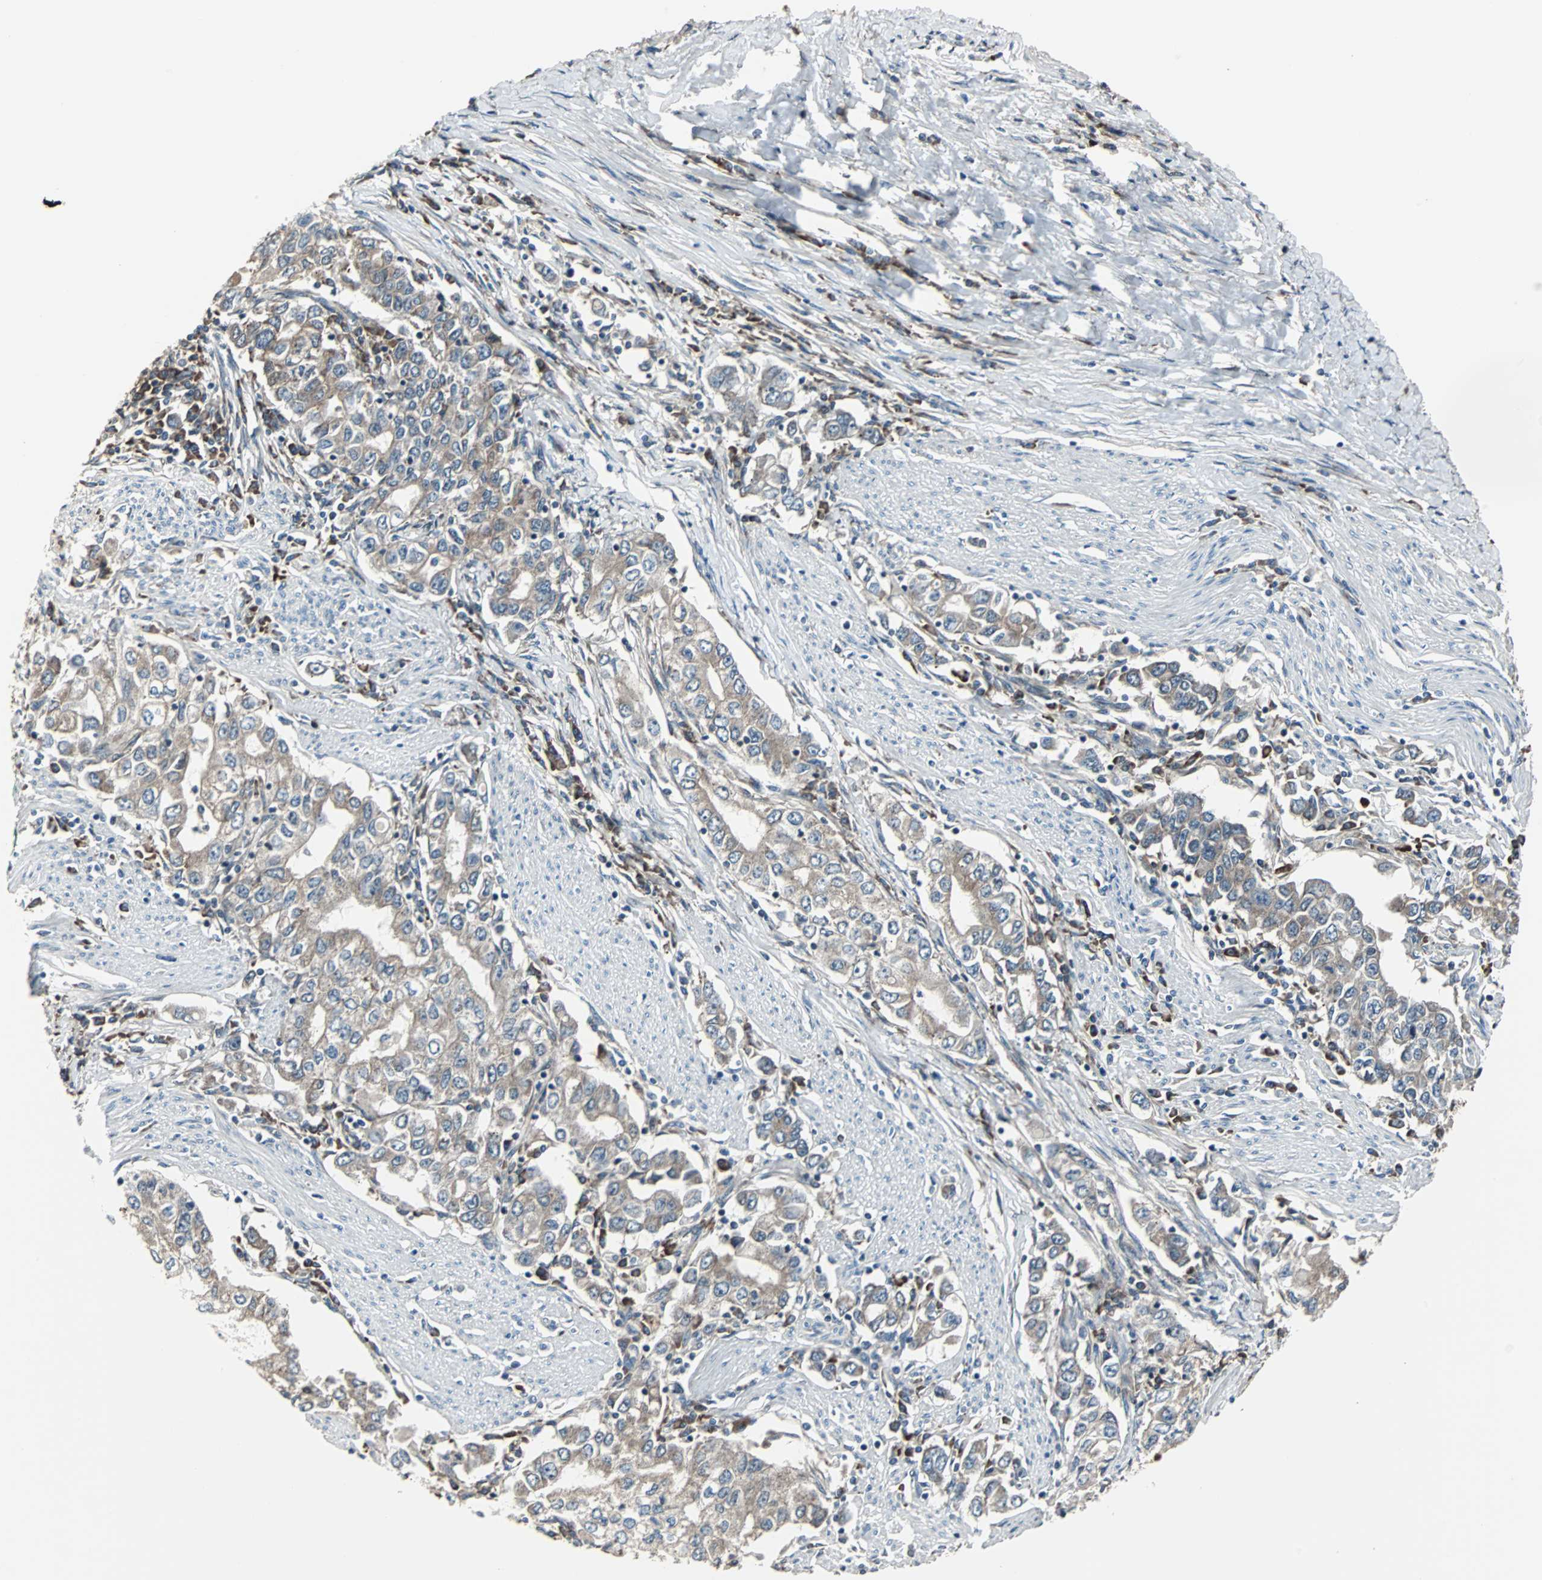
{"staining": {"intensity": "weak", "quantity": ">75%", "location": "cytoplasmic/membranous"}, "tissue": "stomach cancer", "cell_type": "Tumor cells", "image_type": "cancer", "snomed": [{"axis": "morphology", "description": "Adenocarcinoma, NOS"}, {"axis": "topography", "description": "Stomach, lower"}], "caption": "There is low levels of weak cytoplasmic/membranous positivity in tumor cells of stomach adenocarcinoma, as demonstrated by immunohistochemical staining (brown color).", "gene": "CHP1", "patient": {"sex": "female", "age": 72}}